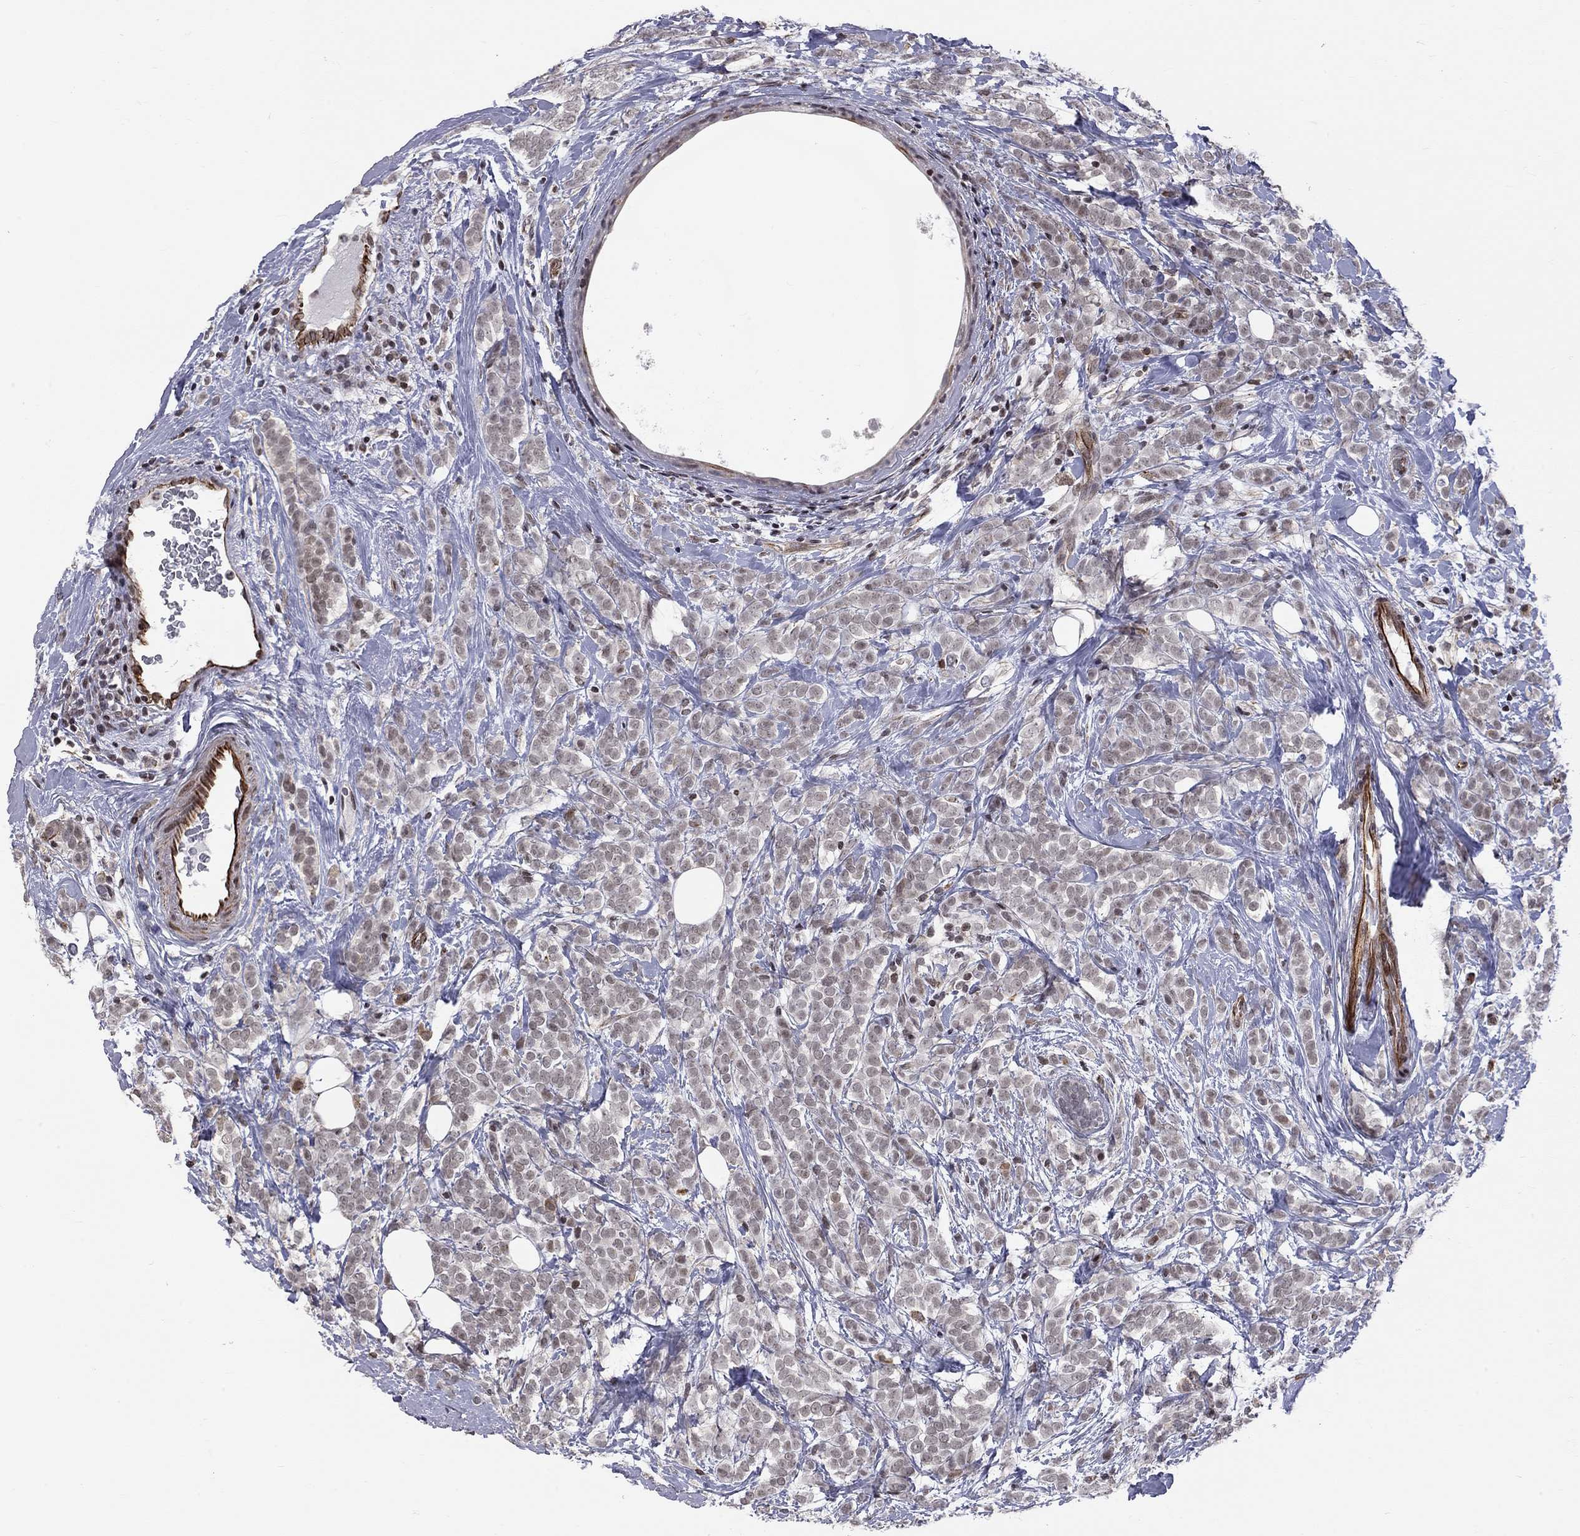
{"staining": {"intensity": "negative", "quantity": "none", "location": "none"}, "tissue": "breast cancer", "cell_type": "Tumor cells", "image_type": "cancer", "snomed": [{"axis": "morphology", "description": "Lobular carcinoma"}, {"axis": "topography", "description": "Breast"}], "caption": "Tumor cells show no significant protein expression in breast cancer. (DAB (3,3'-diaminobenzidine) immunohistochemistry (IHC) visualized using brightfield microscopy, high magnification).", "gene": "MTNR1B", "patient": {"sex": "female", "age": 49}}